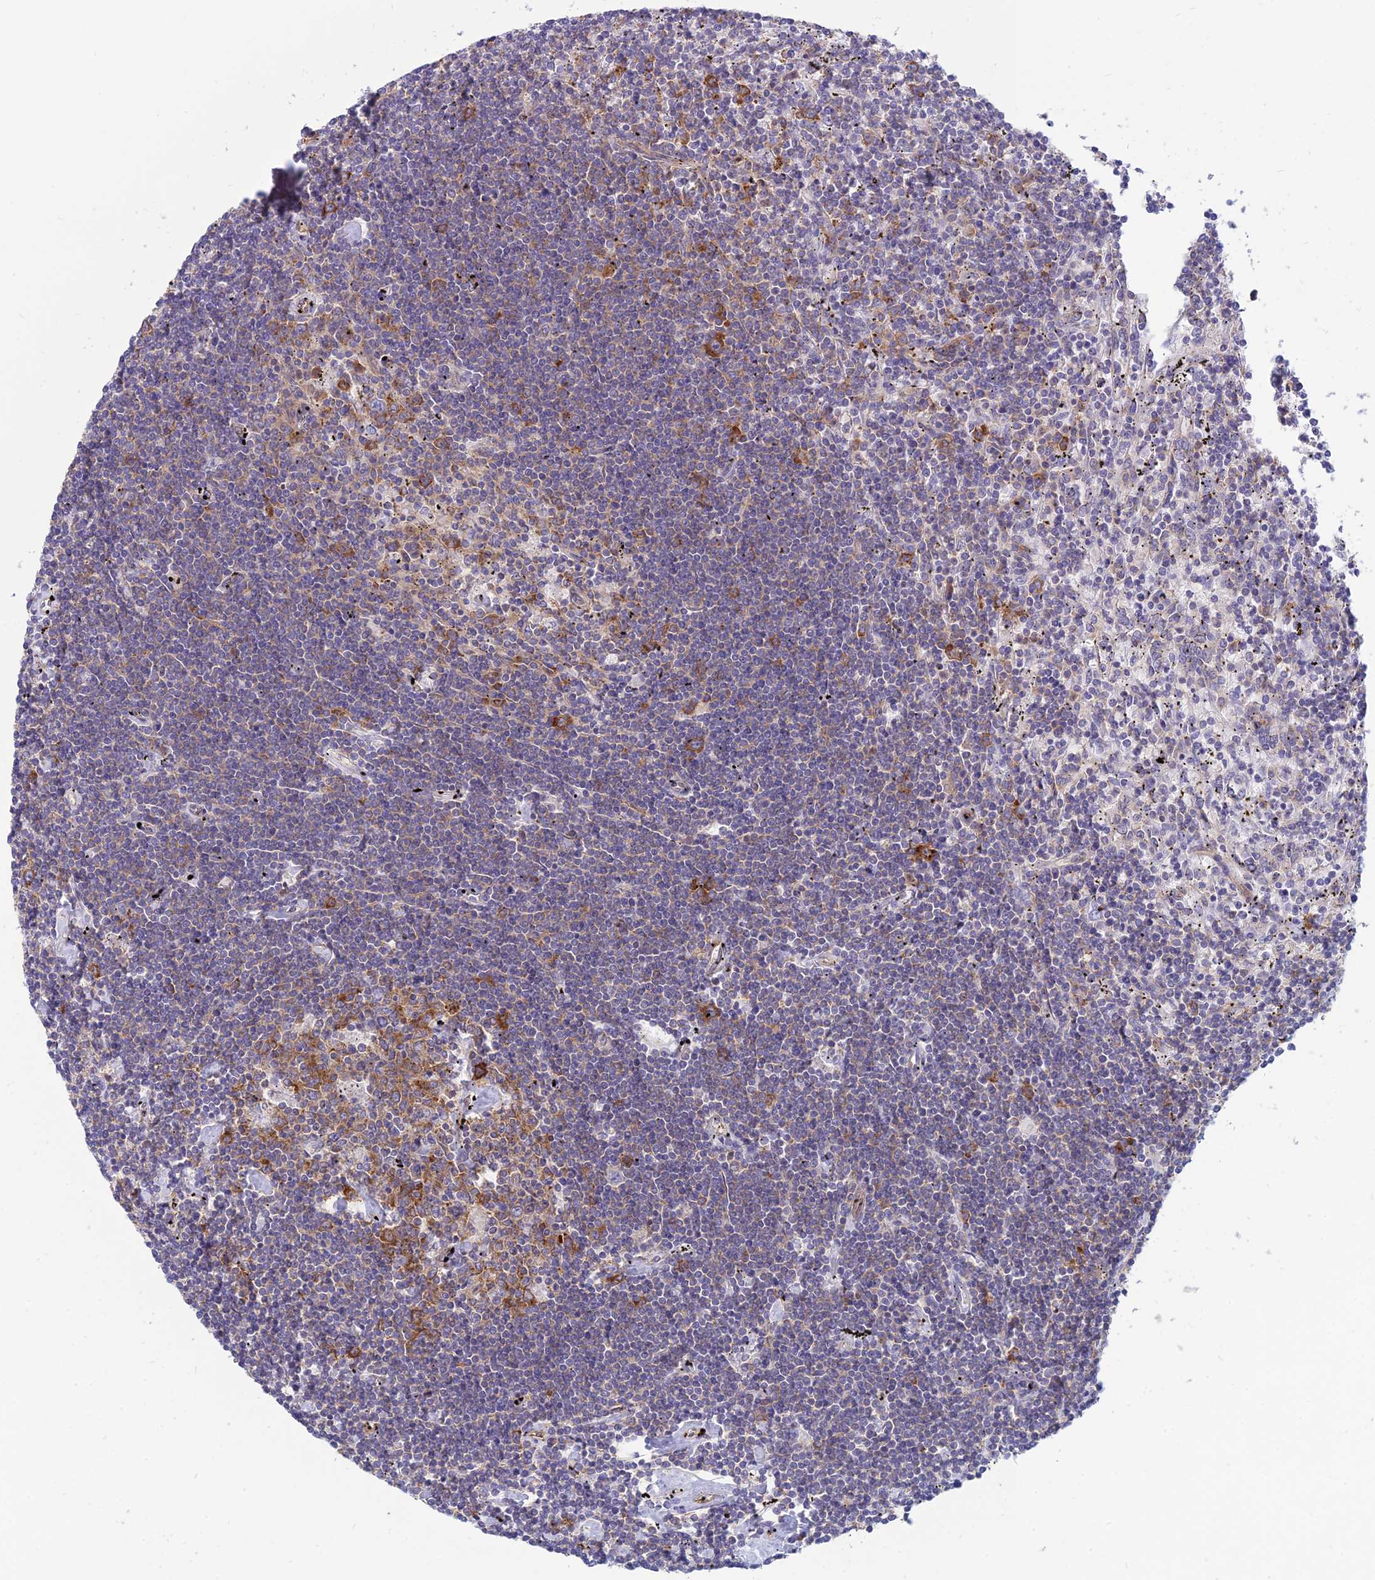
{"staining": {"intensity": "moderate", "quantity": "<25%", "location": "cytoplasmic/membranous"}, "tissue": "lymphoma", "cell_type": "Tumor cells", "image_type": "cancer", "snomed": [{"axis": "morphology", "description": "Malignant lymphoma, non-Hodgkin's type, Low grade"}, {"axis": "topography", "description": "Spleen"}], "caption": "This is a histology image of immunohistochemistry staining of low-grade malignant lymphoma, non-Hodgkin's type, which shows moderate expression in the cytoplasmic/membranous of tumor cells.", "gene": "TXLNA", "patient": {"sex": "male", "age": 76}}